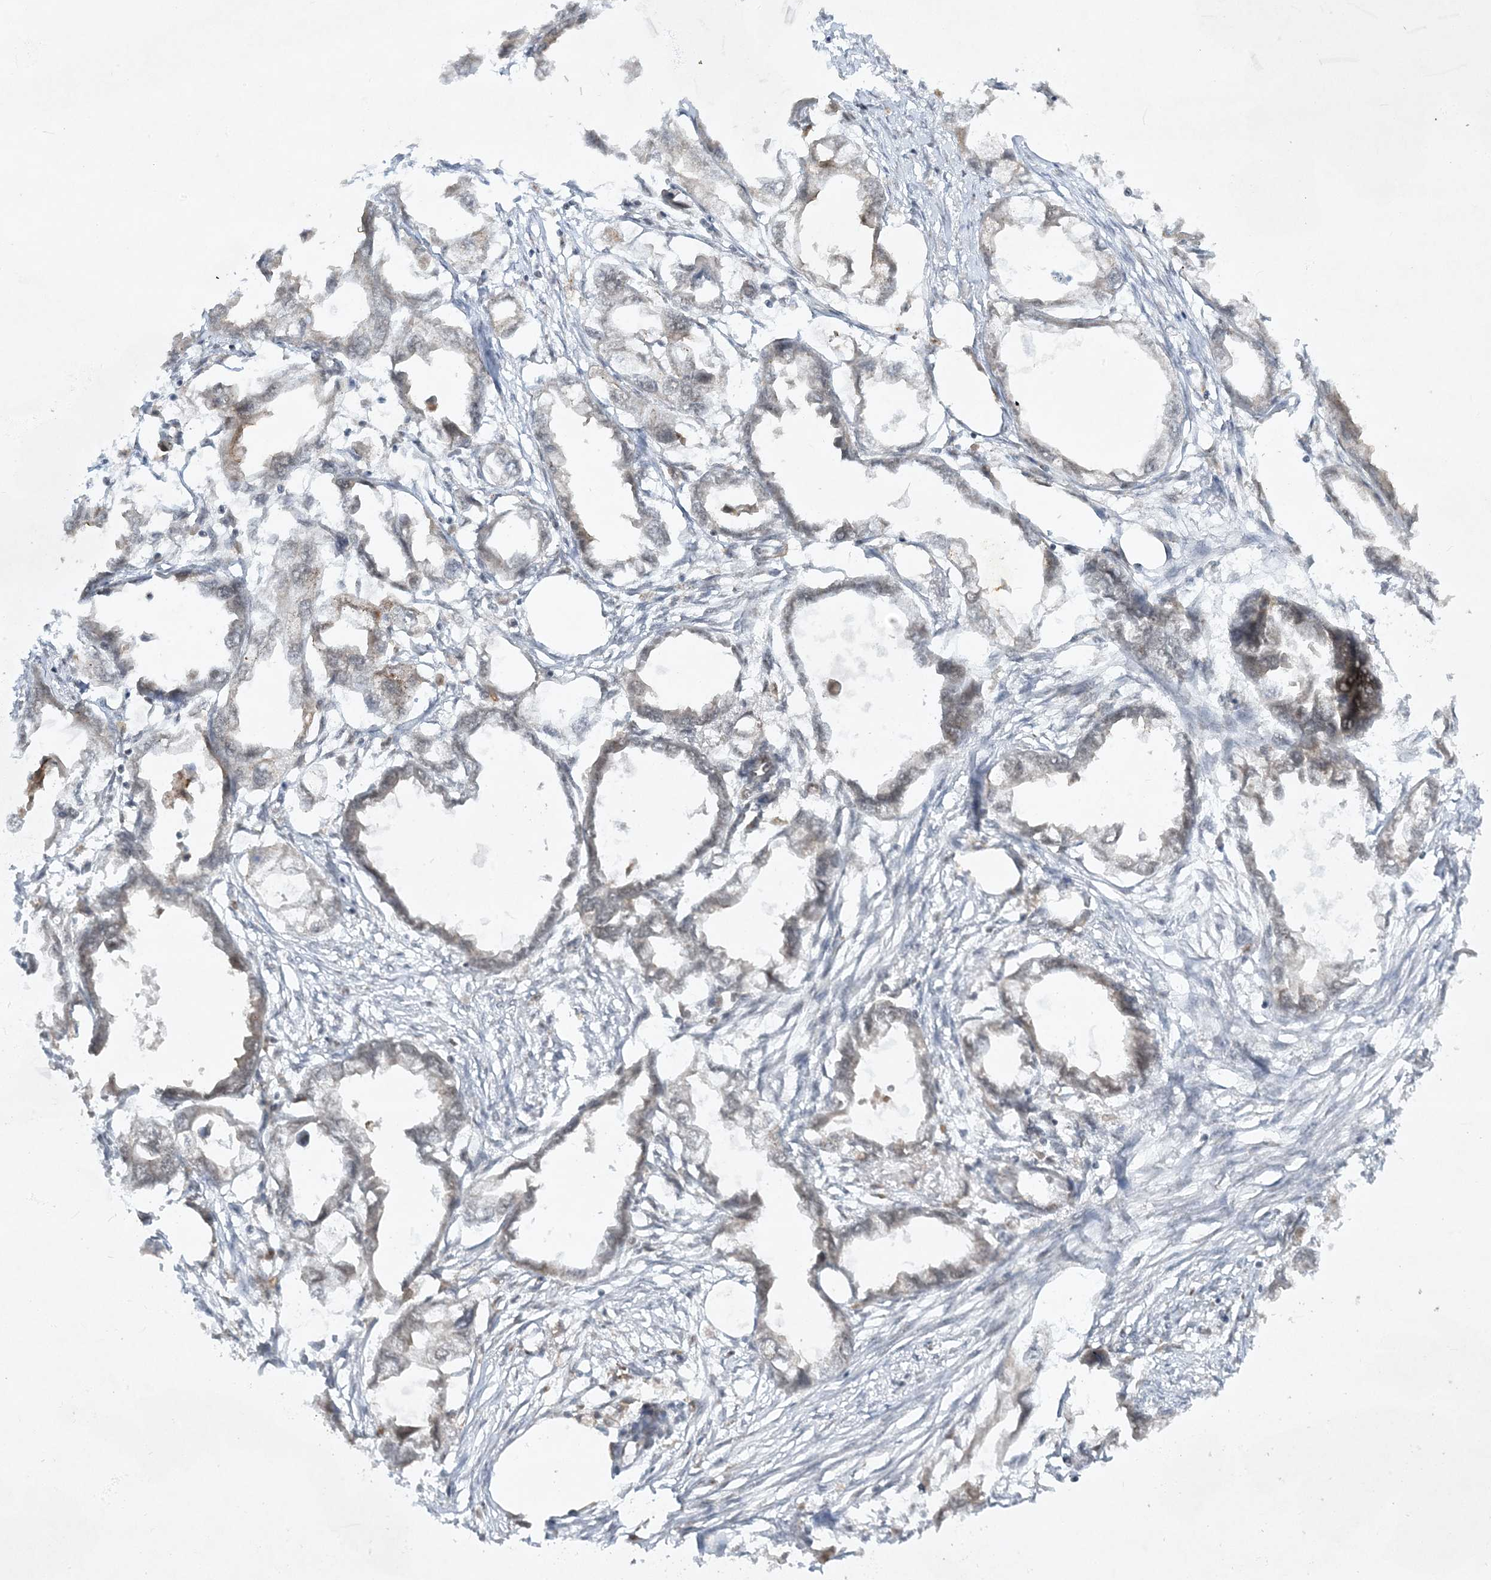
{"staining": {"intensity": "negative", "quantity": "none", "location": "none"}, "tissue": "endometrial cancer", "cell_type": "Tumor cells", "image_type": "cancer", "snomed": [{"axis": "morphology", "description": "Adenocarcinoma, NOS"}, {"axis": "morphology", "description": "Adenocarcinoma, metastatic, NOS"}, {"axis": "topography", "description": "Adipose tissue"}, {"axis": "topography", "description": "Endometrium"}], "caption": "Image shows no significant protein staining in tumor cells of endometrial metastatic adenocarcinoma.", "gene": "CERT1", "patient": {"sex": "female", "age": 67}}